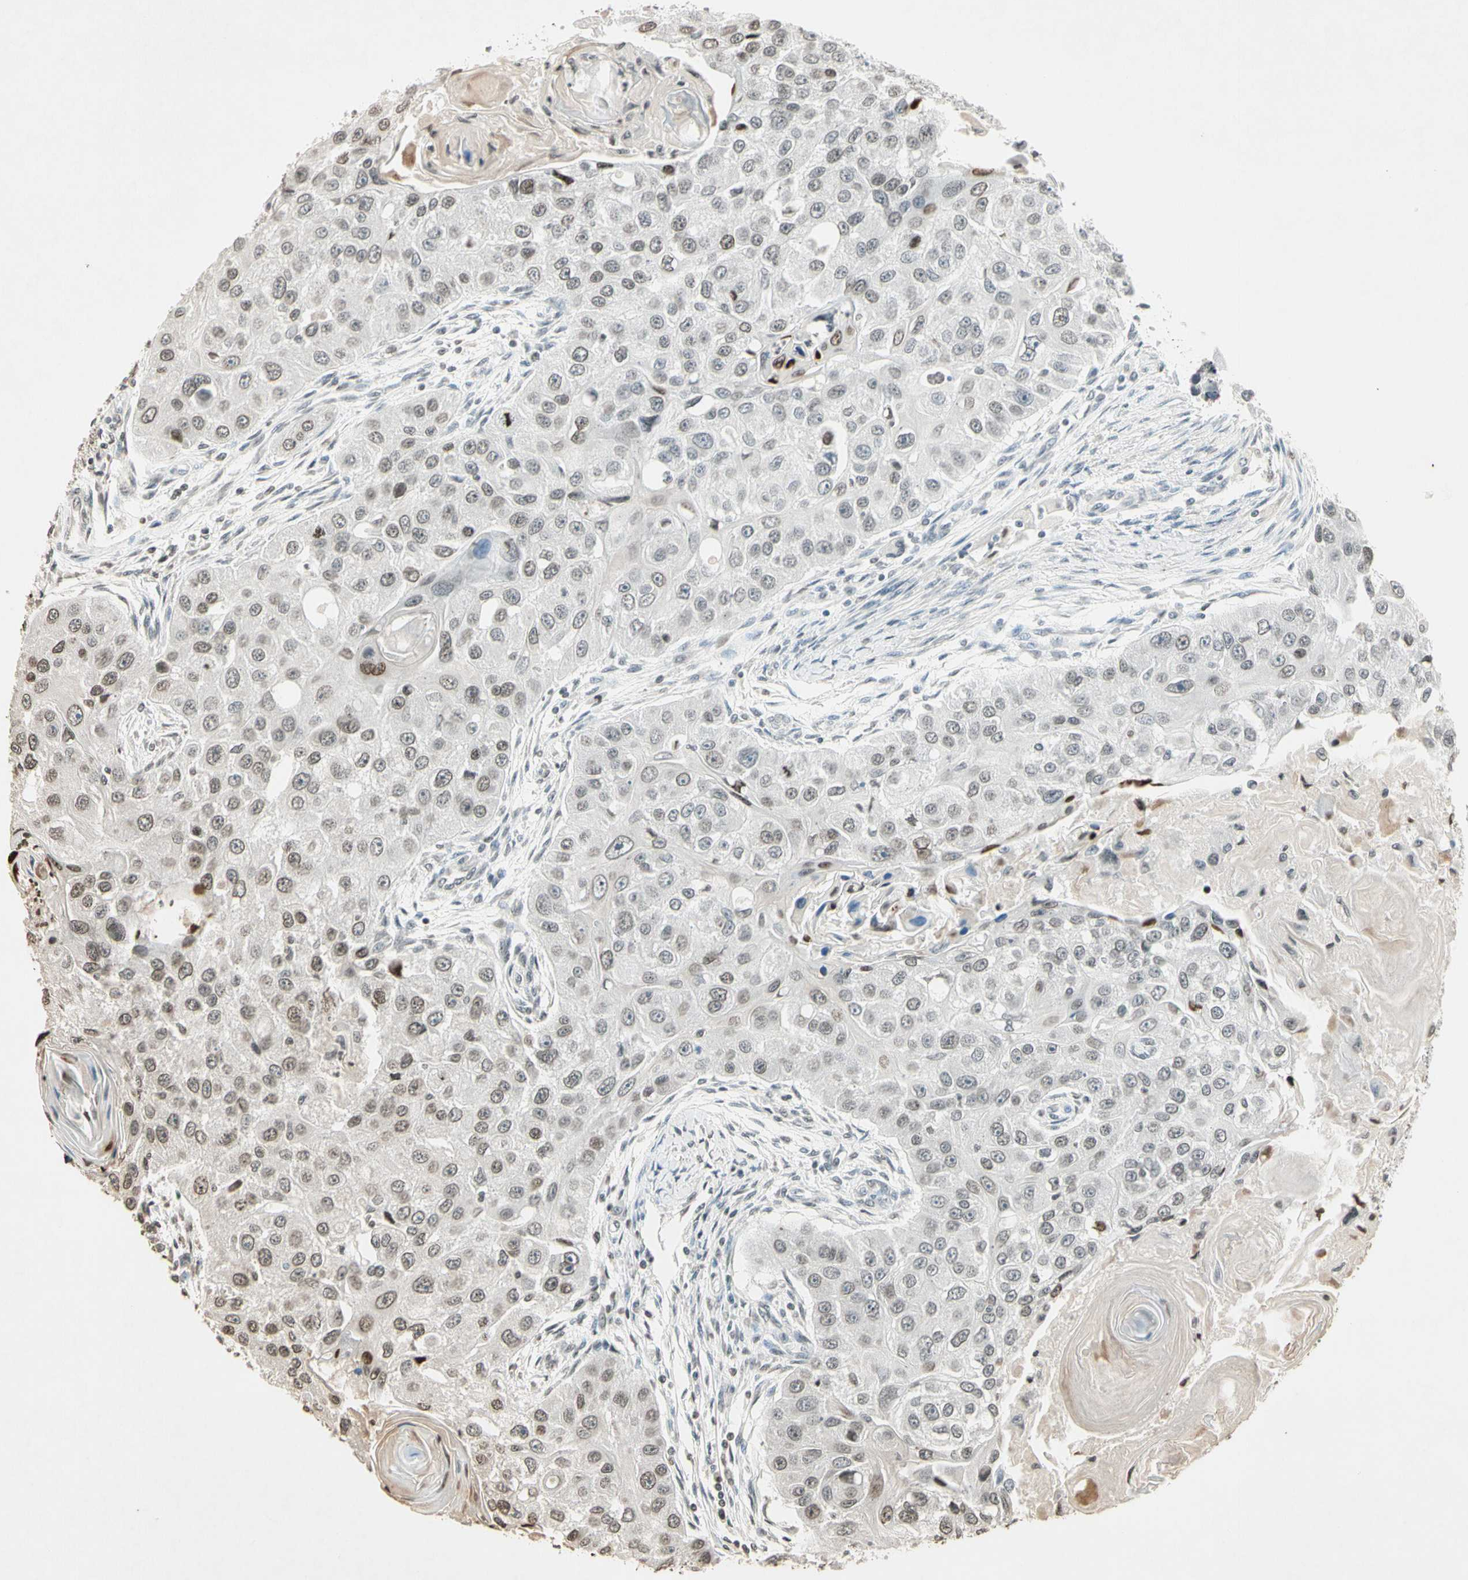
{"staining": {"intensity": "weak", "quantity": "25%-75%", "location": "nuclear"}, "tissue": "head and neck cancer", "cell_type": "Tumor cells", "image_type": "cancer", "snomed": [{"axis": "morphology", "description": "Normal tissue, NOS"}, {"axis": "morphology", "description": "Squamous cell carcinoma, NOS"}, {"axis": "topography", "description": "Skeletal muscle"}, {"axis": "topography", "description": "Head-Neck"}], "caption": "Immunohistochemistry of head and neck cancer exhibits low levels of weak nuclear positivity in about 25%-75% of tumor cells. (IHC, brightfield microscopy, high magnification).", "gene": "TOP1", "patient": {"sex": "male", "age": 51}}